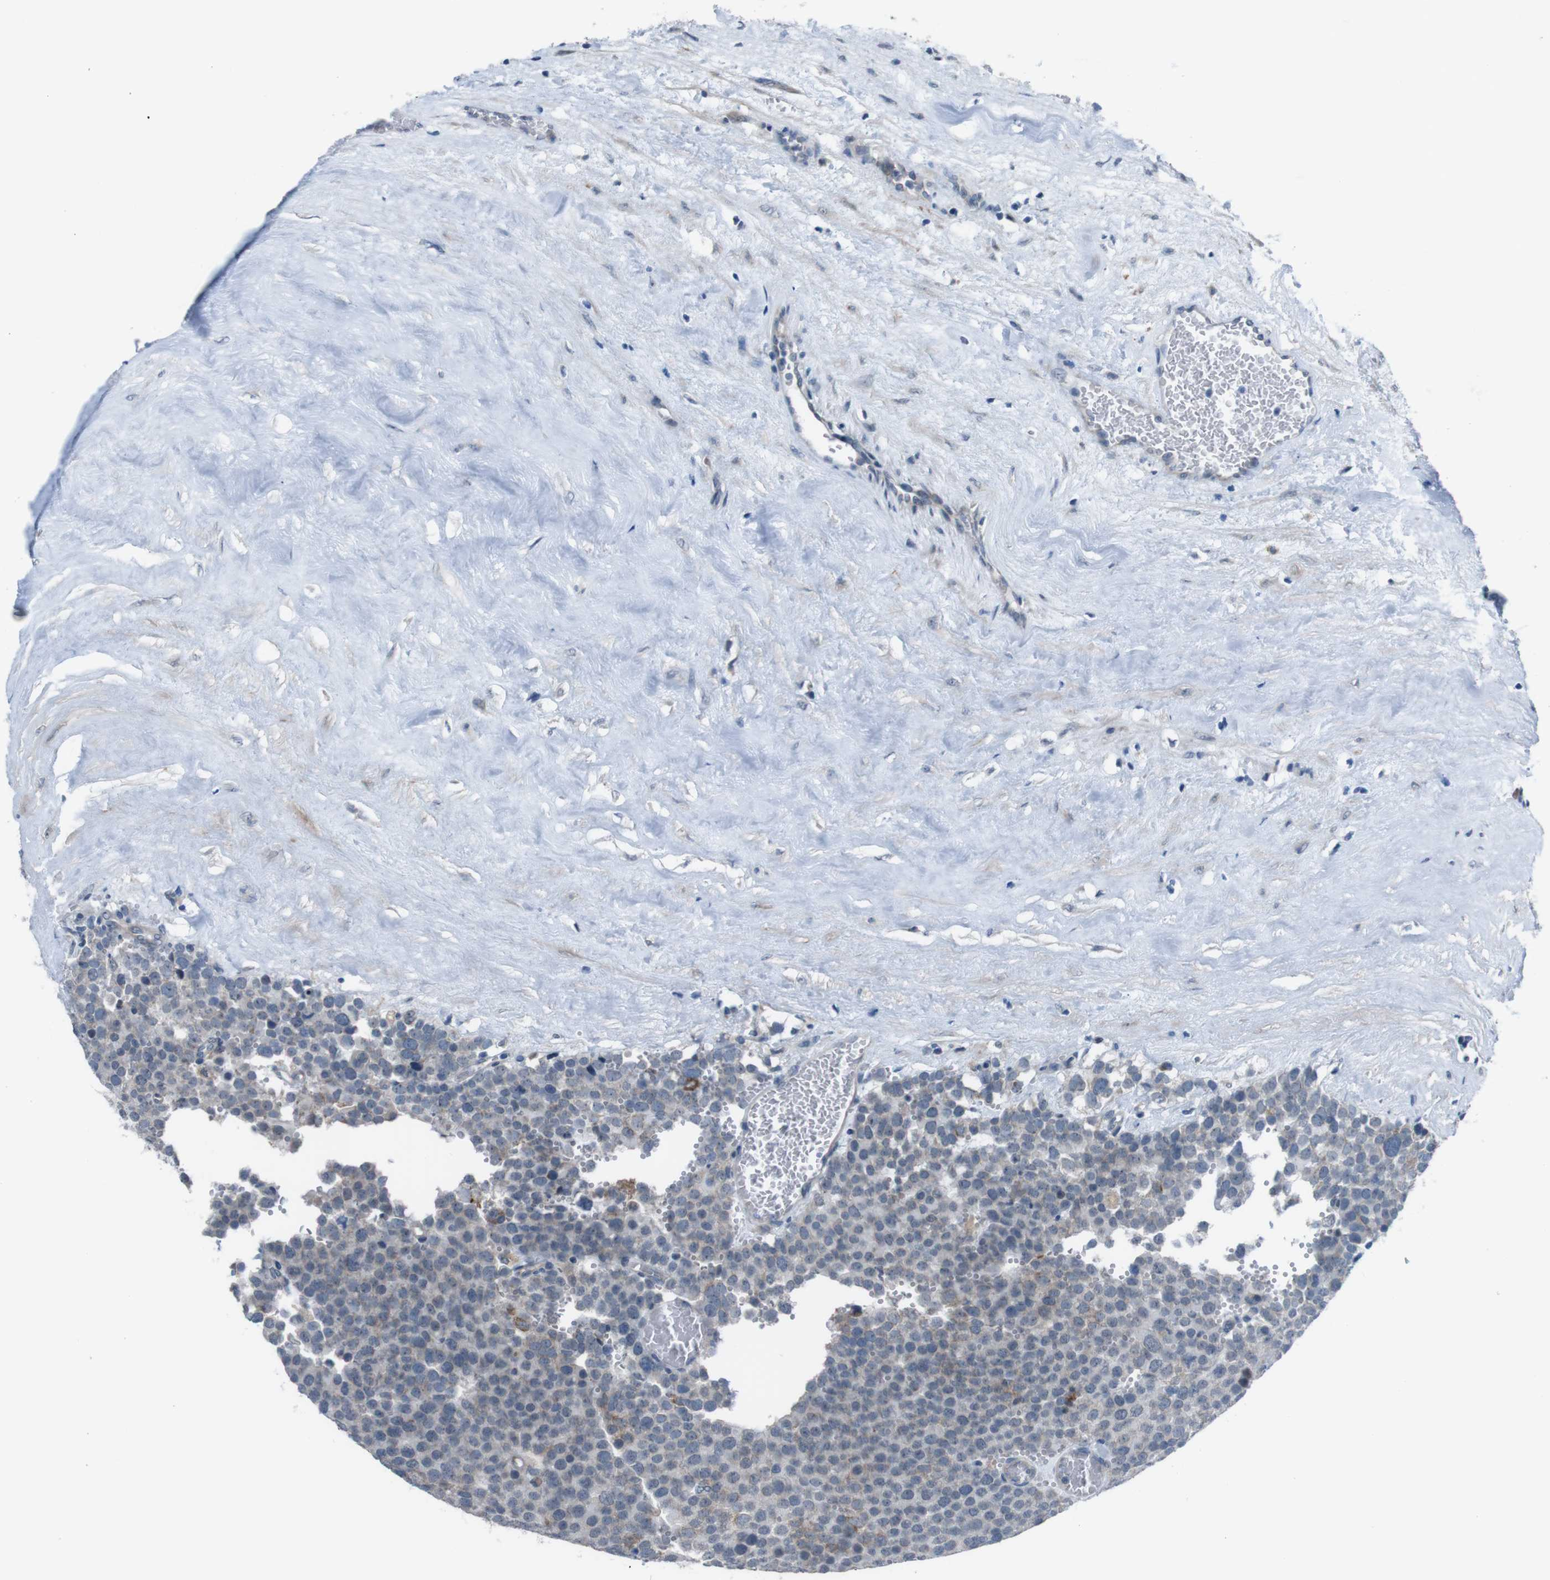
{"staining": {"intensity": "moderate", "quantity": "<25%", "location": "cytoplasmic/membranous"}, "tissue": "testis cancer", "cell_type": "Tumor cells", "image_type": "cancer", "snomed": [{"axis": "morphology", "description": "Normal tissue, NOS"}, {"axis": "morphology", "description": "Seminoma, NOS"}, {"axis": "topography", "description": "Testis"}], "caption": "DAB (3,3'-diaminobenzidine) immunohistochemical staining of human testis cancer (seminoma) reveals moderate cytoplasmic/membranous protein staining in about <25% of tumor cells.", "gene": "CDH22", "patient": {"sex": "male", "age": 71}}